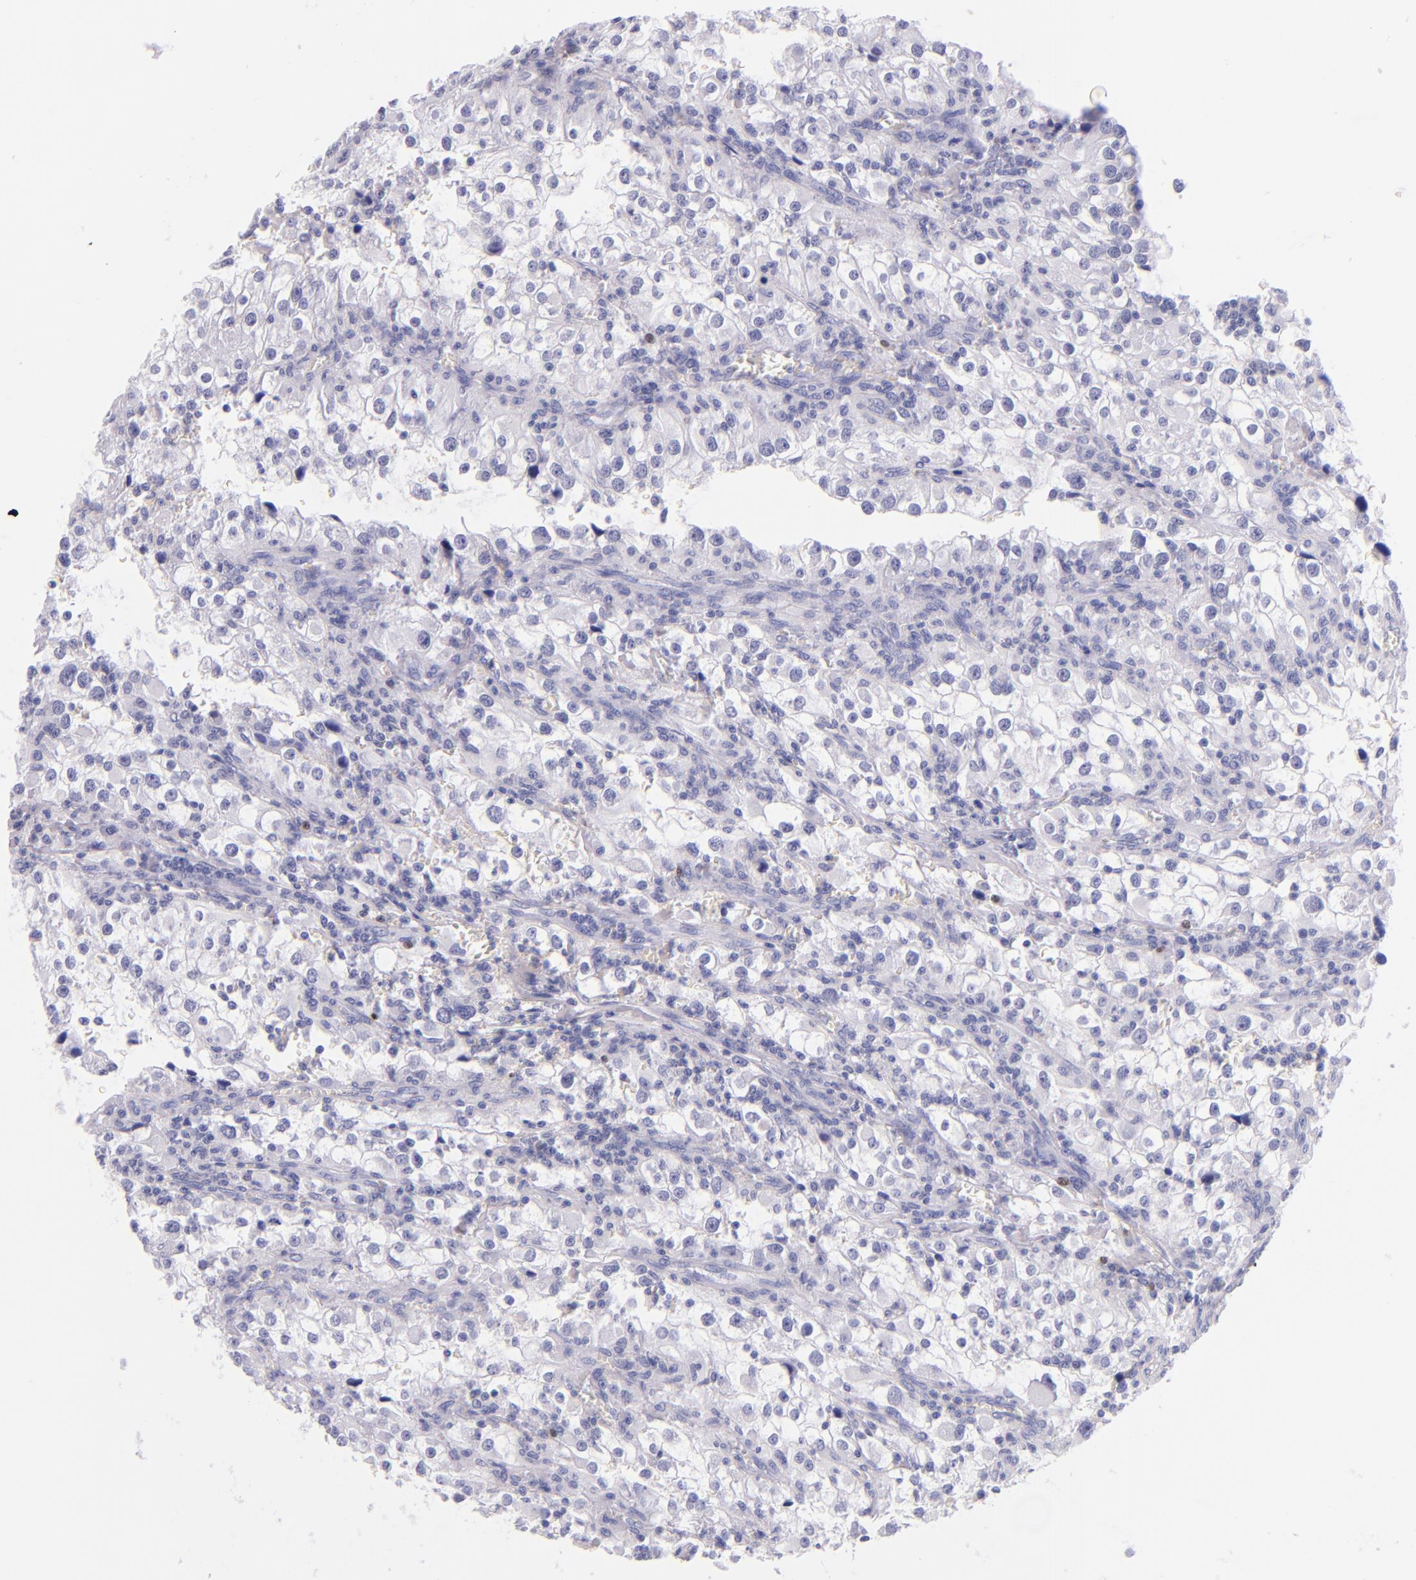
{"staining": {"intensity": "negative", "quantity": "none", "location": "none"}, "tissue": "renal cancer", "cell_type": "Tumor cells", "image_type": "cancer", "snomed": [{"axis": "morphology", "description": "Adenocarcinoma, NOS"}, {"axis": "topography", "description": "Kidney"}], "caption": "A photomicrograph of human renal cancer is negative for staining in tumor cells.", "gene": "IRF4", "patient": {"sex": "female", "age": 52}}